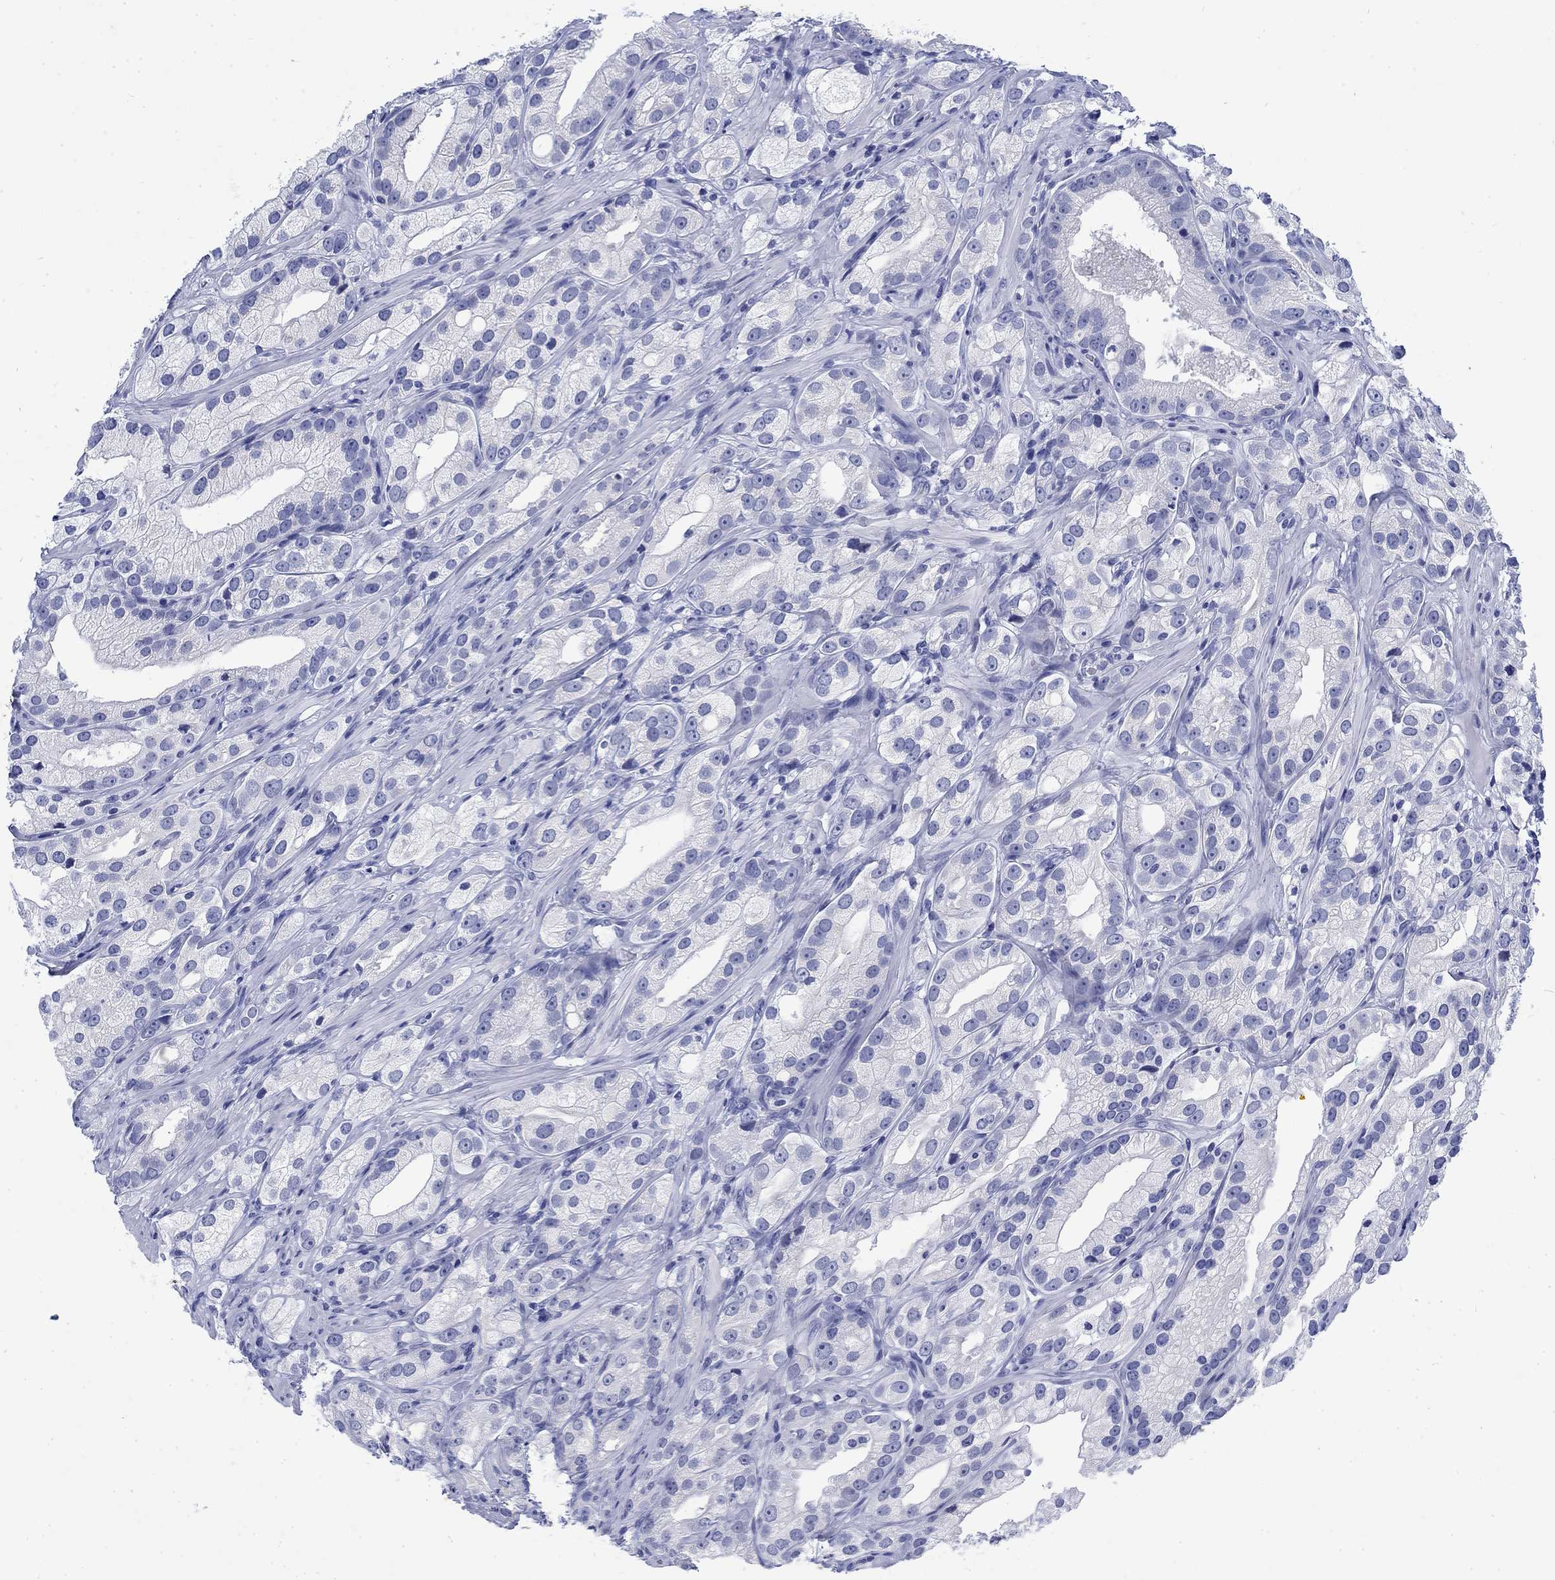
{"staining": {"intensity": "negative", "quantity": "none", "location": "none"}, "tissue": "prostate cancer", "cell_type": "Tumor cells", "image_type": "cancer", "snomed": [{"axis": "morphology", "description": "Adenocarcinoma, High grade"}, {"axis": "topography", "description": "Prostate and seminal vesicle, NOS"}], "caption": "Protein analysis of prostate cancer (high-grade adenocarcinoma) demonstrates no significant expression in tumor cells.", "gene": "KRT76", "patient": {"sex": "male", "age": 62}}